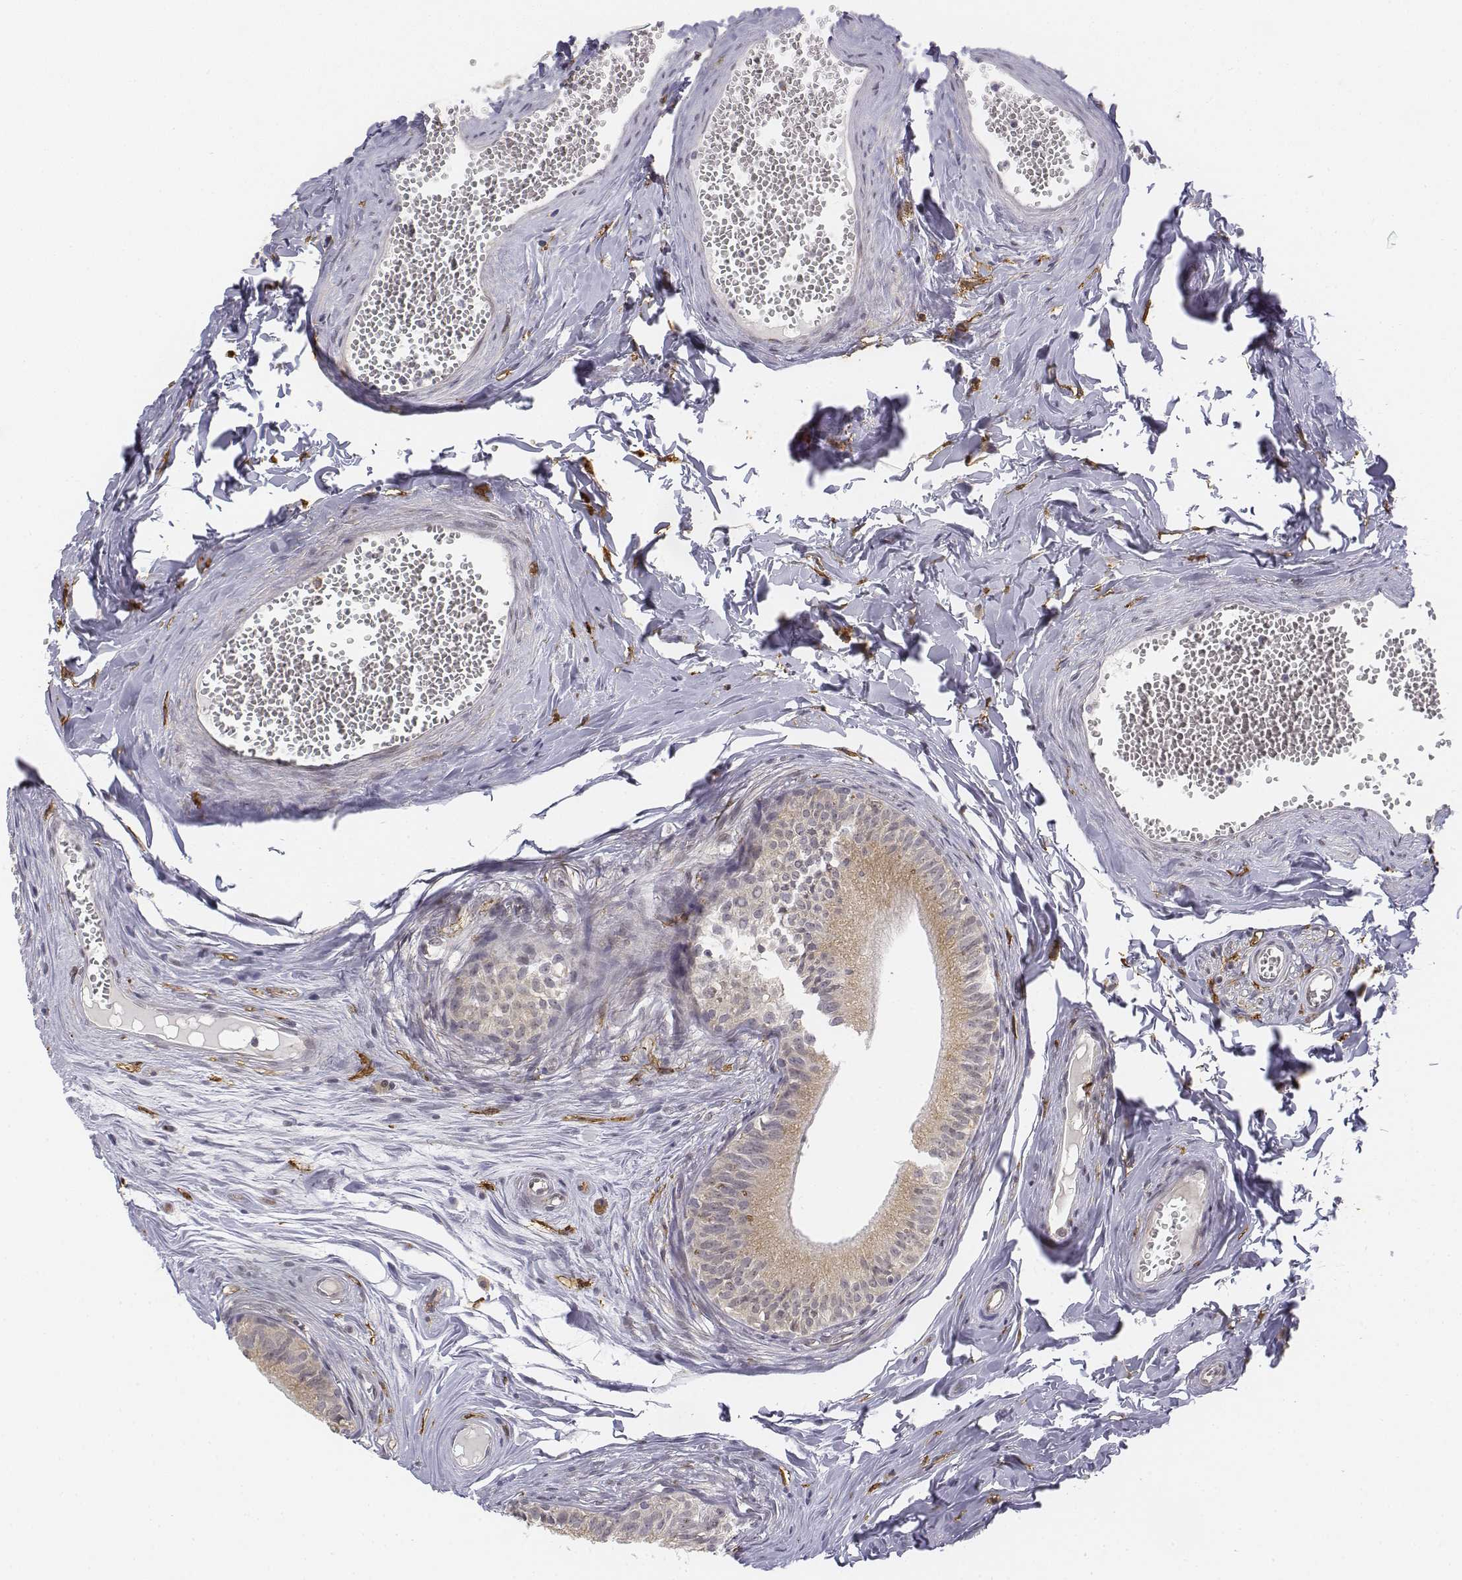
{"staining": {"intensity": "negative", "quantity": "none", "location": "none"}, "tissue": "epididymis", "cell_type": "Glandular cells", "image_type": "normal", "snomed": [{"axis": "morphology", "description": "Normal tissue, NOS"}, {"axis": "topography", "description": "Epididymis"}], "caption": "IHC micrograph of normal epididymis: human epididymis stained with DAB displays no significant protein staining in glandular cells. (Stains: DAB immunohistochemistry with hematoxylin counter stain, Microscopy: brightfield microscopy at high magnification).", "gene": "CD14", "patient": {"sex": "male", "age": 45}}